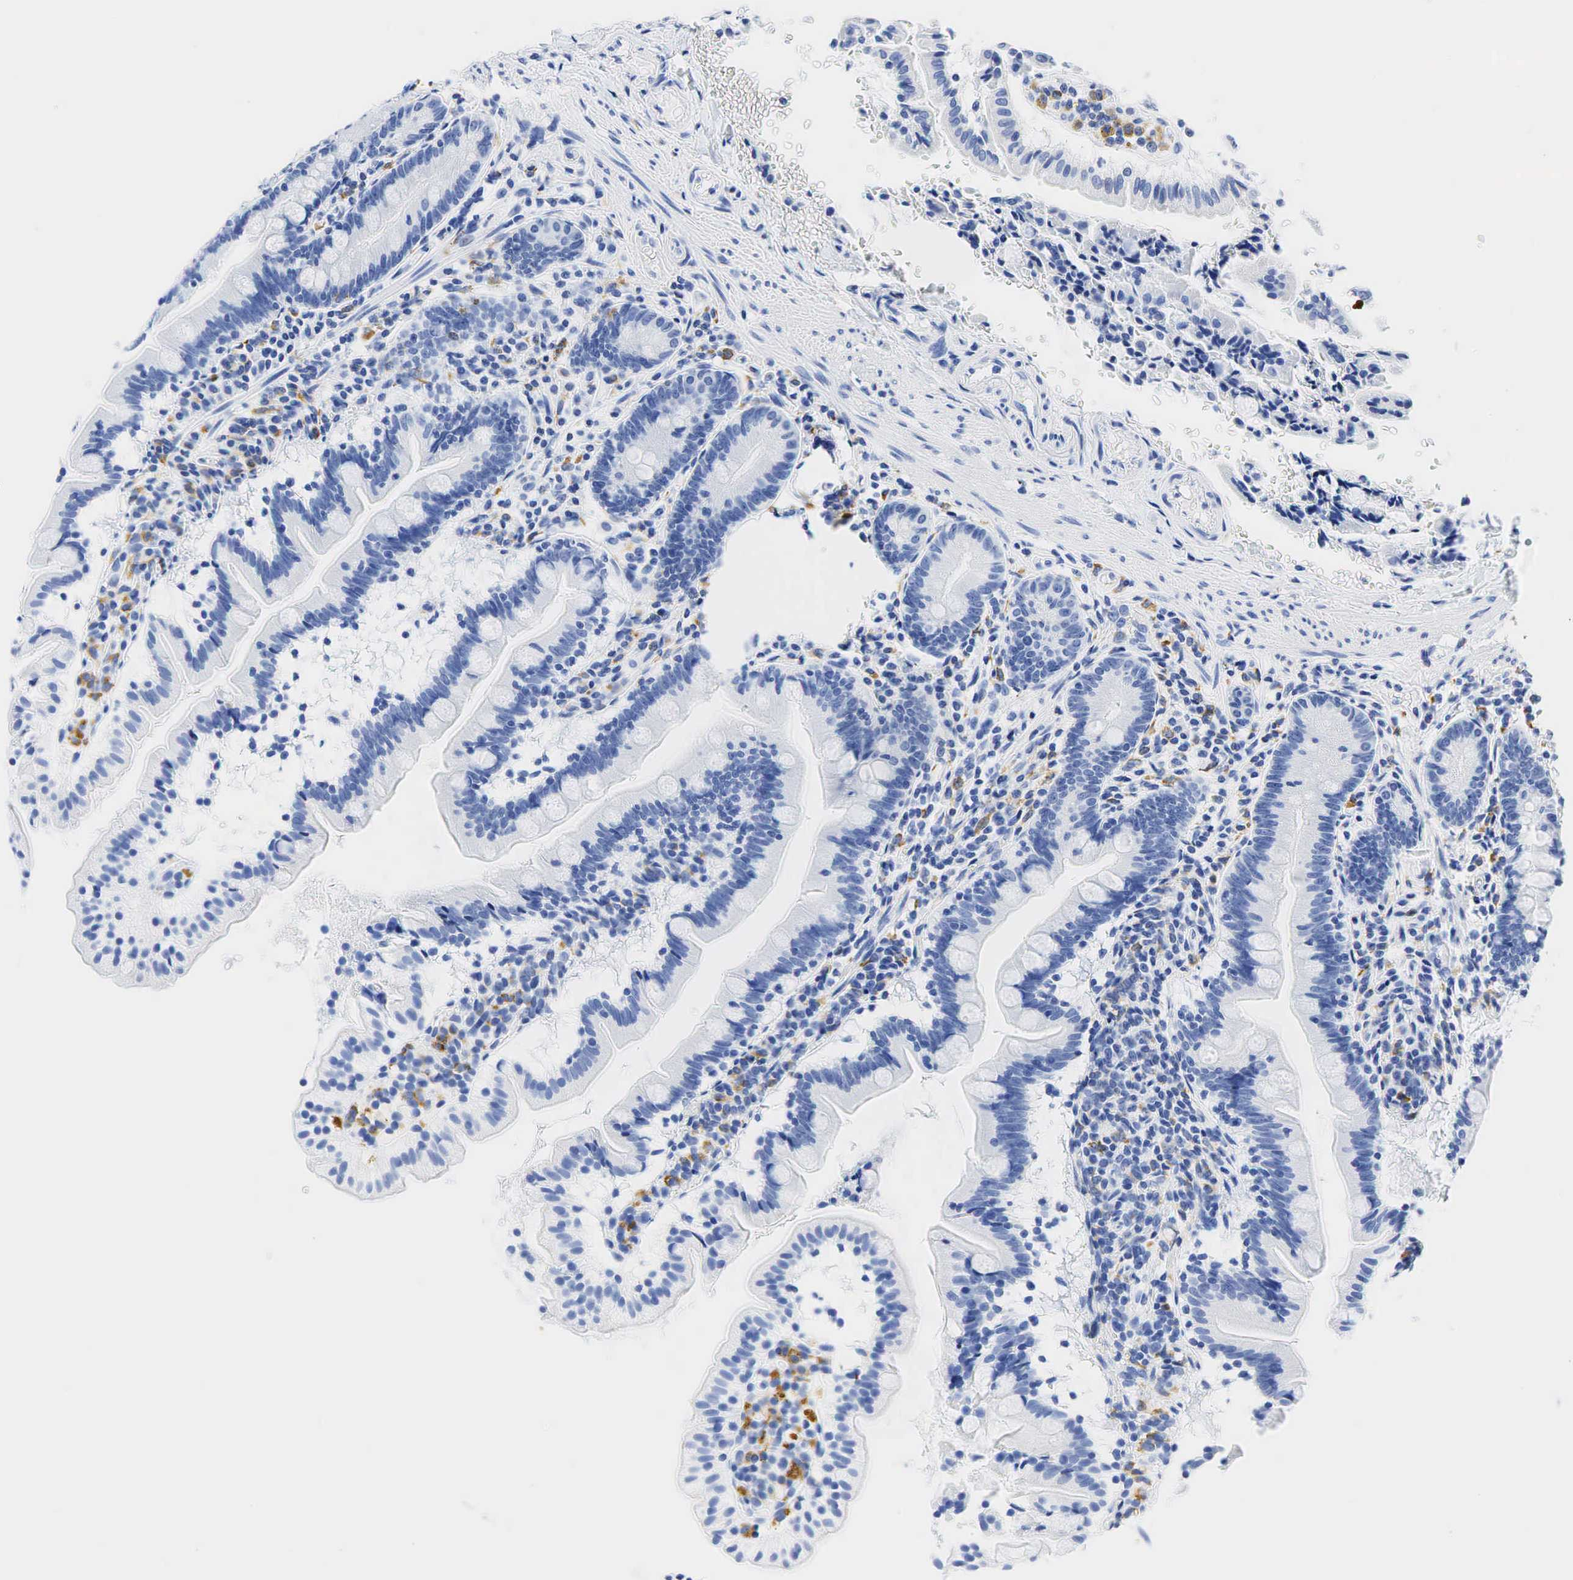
{"staining": {"intensity": "negative", "quantity": "none", "location": "none"}, "tissue": "small intestine", "cell_type": "Glandular cells", "image_type": "normal", "snomed": [{"axis": "morphology", "description": "Normal tissue, NOS"}, {"axis": "topography", "description": "Small intestine"}], "caption": "Immunohistochemical staining of unremarkable human small intestine displays no significant expression in glandular cells. Brightfield microscopy of IHC stained with DAB (3,3'-diaminobenzidine) (brown) and hematoxylin (blue), captured at high magnification.", "gene": "CD68", "patient": {"sex": "female", "age": 69}}